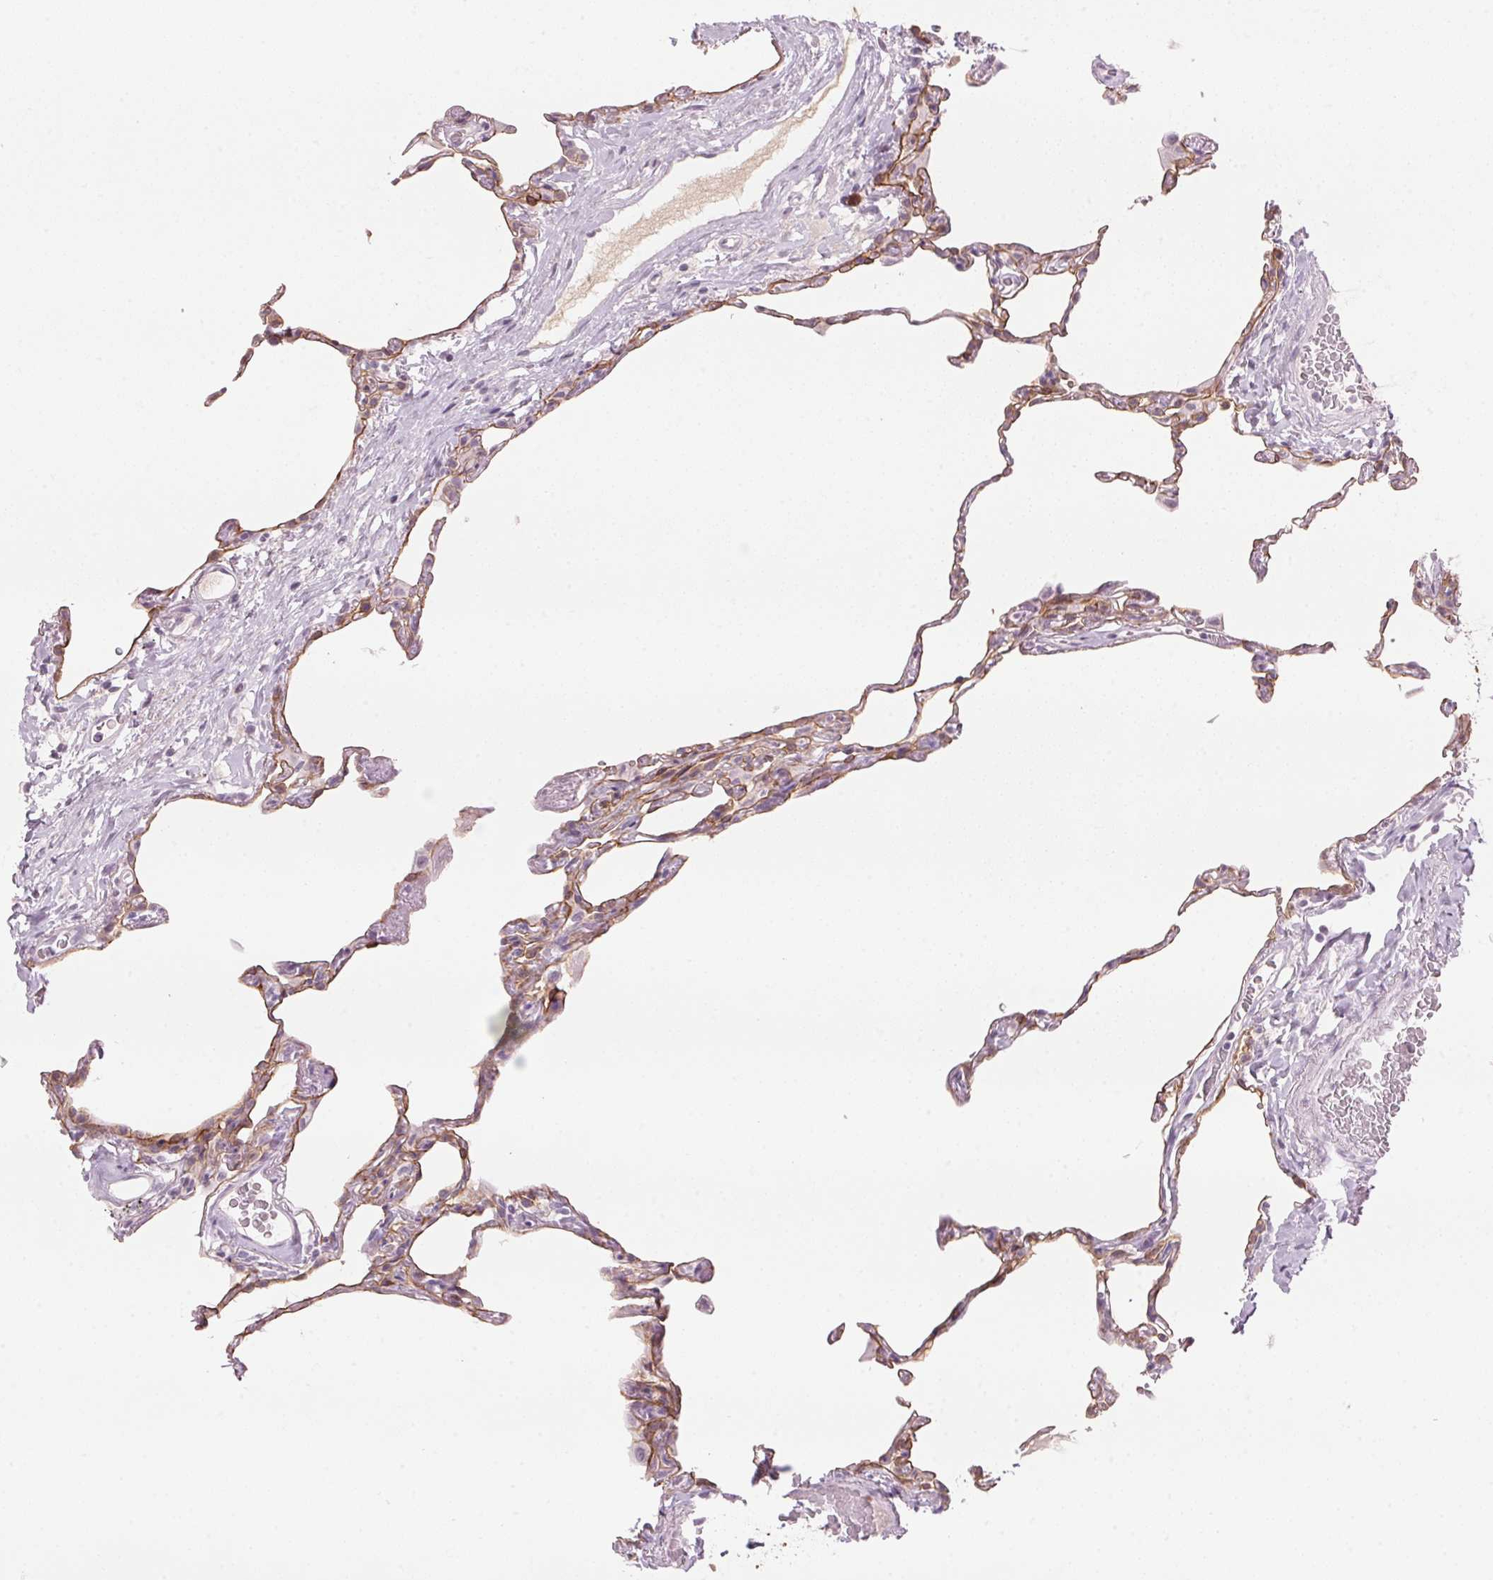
{"staining": {"intensity": "moderate", "quantity": "25%-75%", "location": "cytoplasmic/membranous"}, "tissue": "lung", "cell_type": "Alveolar cells", "image_type": "normal", "snomed": [{"axis": "morphology", "description": "Normal tissue, NOS"}, {"axis": "topography", "description": "Lung"}], "caption": "Unremarkable lung shows moderate cytoplasmic/membranous positivity in approximately 25%-75% of alveolar cells (DAB IHC with brightfield microscopy, high magnification)..", "gene": "SCTR", "patient": {"sex": "female", "age": 57}}